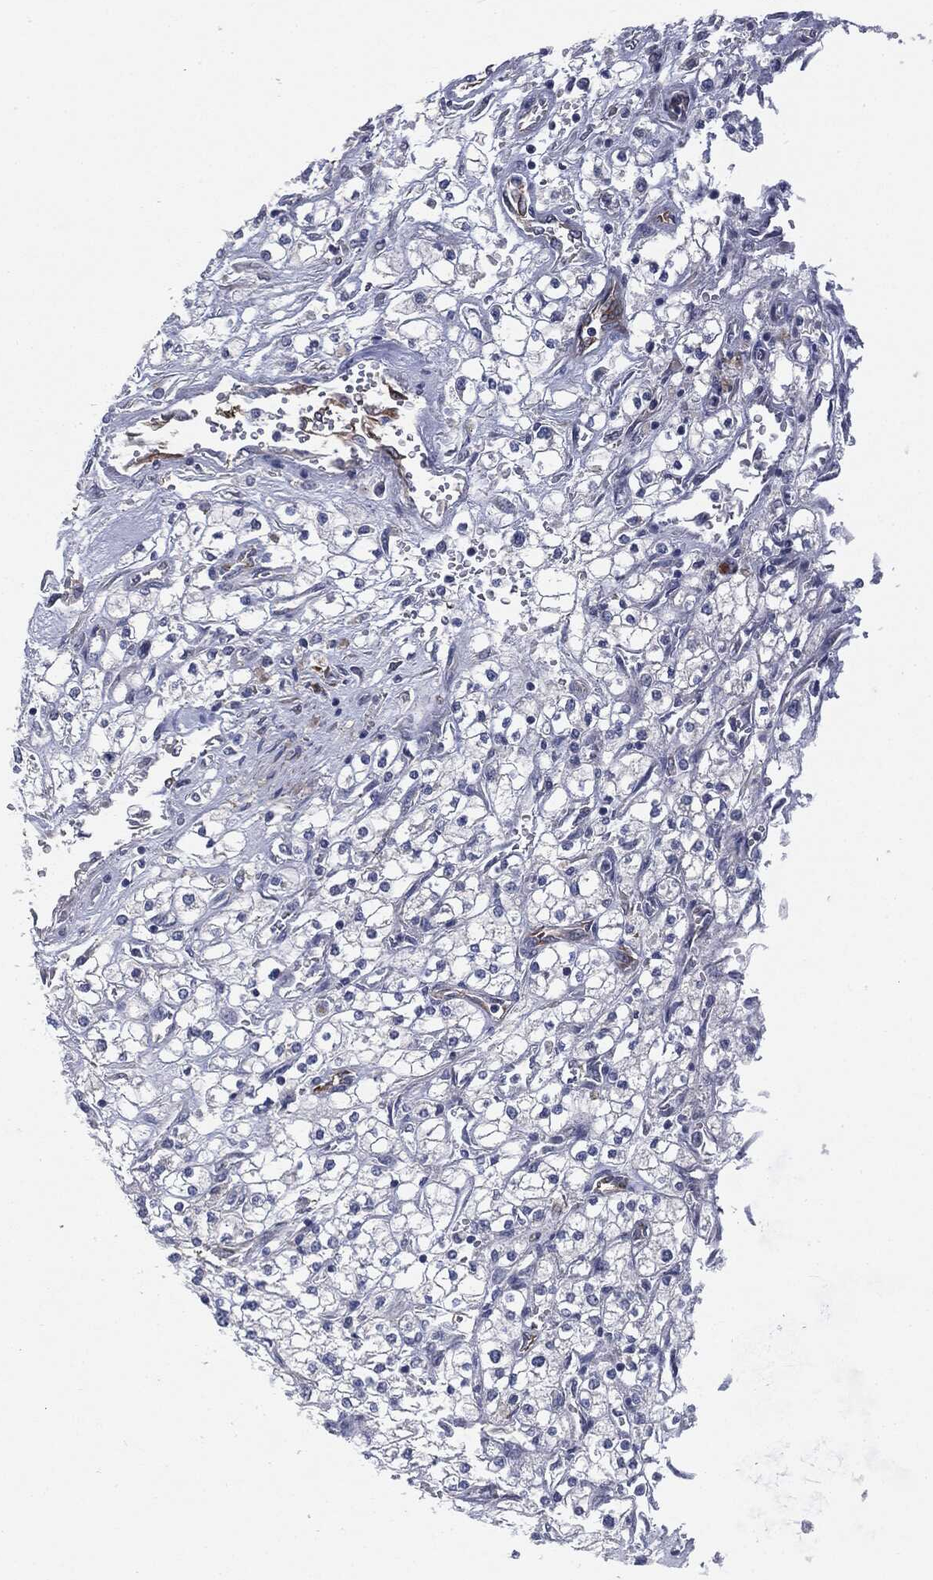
{"staining": {"intensity": "negative", "quantity": "none", "location": "none"}, "tissue": "renal cancer", "cell_type": "Tumor cells", "image_type": "cancer", "snomed": [{"axis": "morphology", "description": "Adenocarcinoma, NOS"}, {"axis": "topography", "description": "Kidney"}], "caption": "Histopathology image shows no significant protein positivity in tumor cells of renal adenocarcinoma.", "gene": "KRT5", "patient": {"sex": "male", "age": 80}}